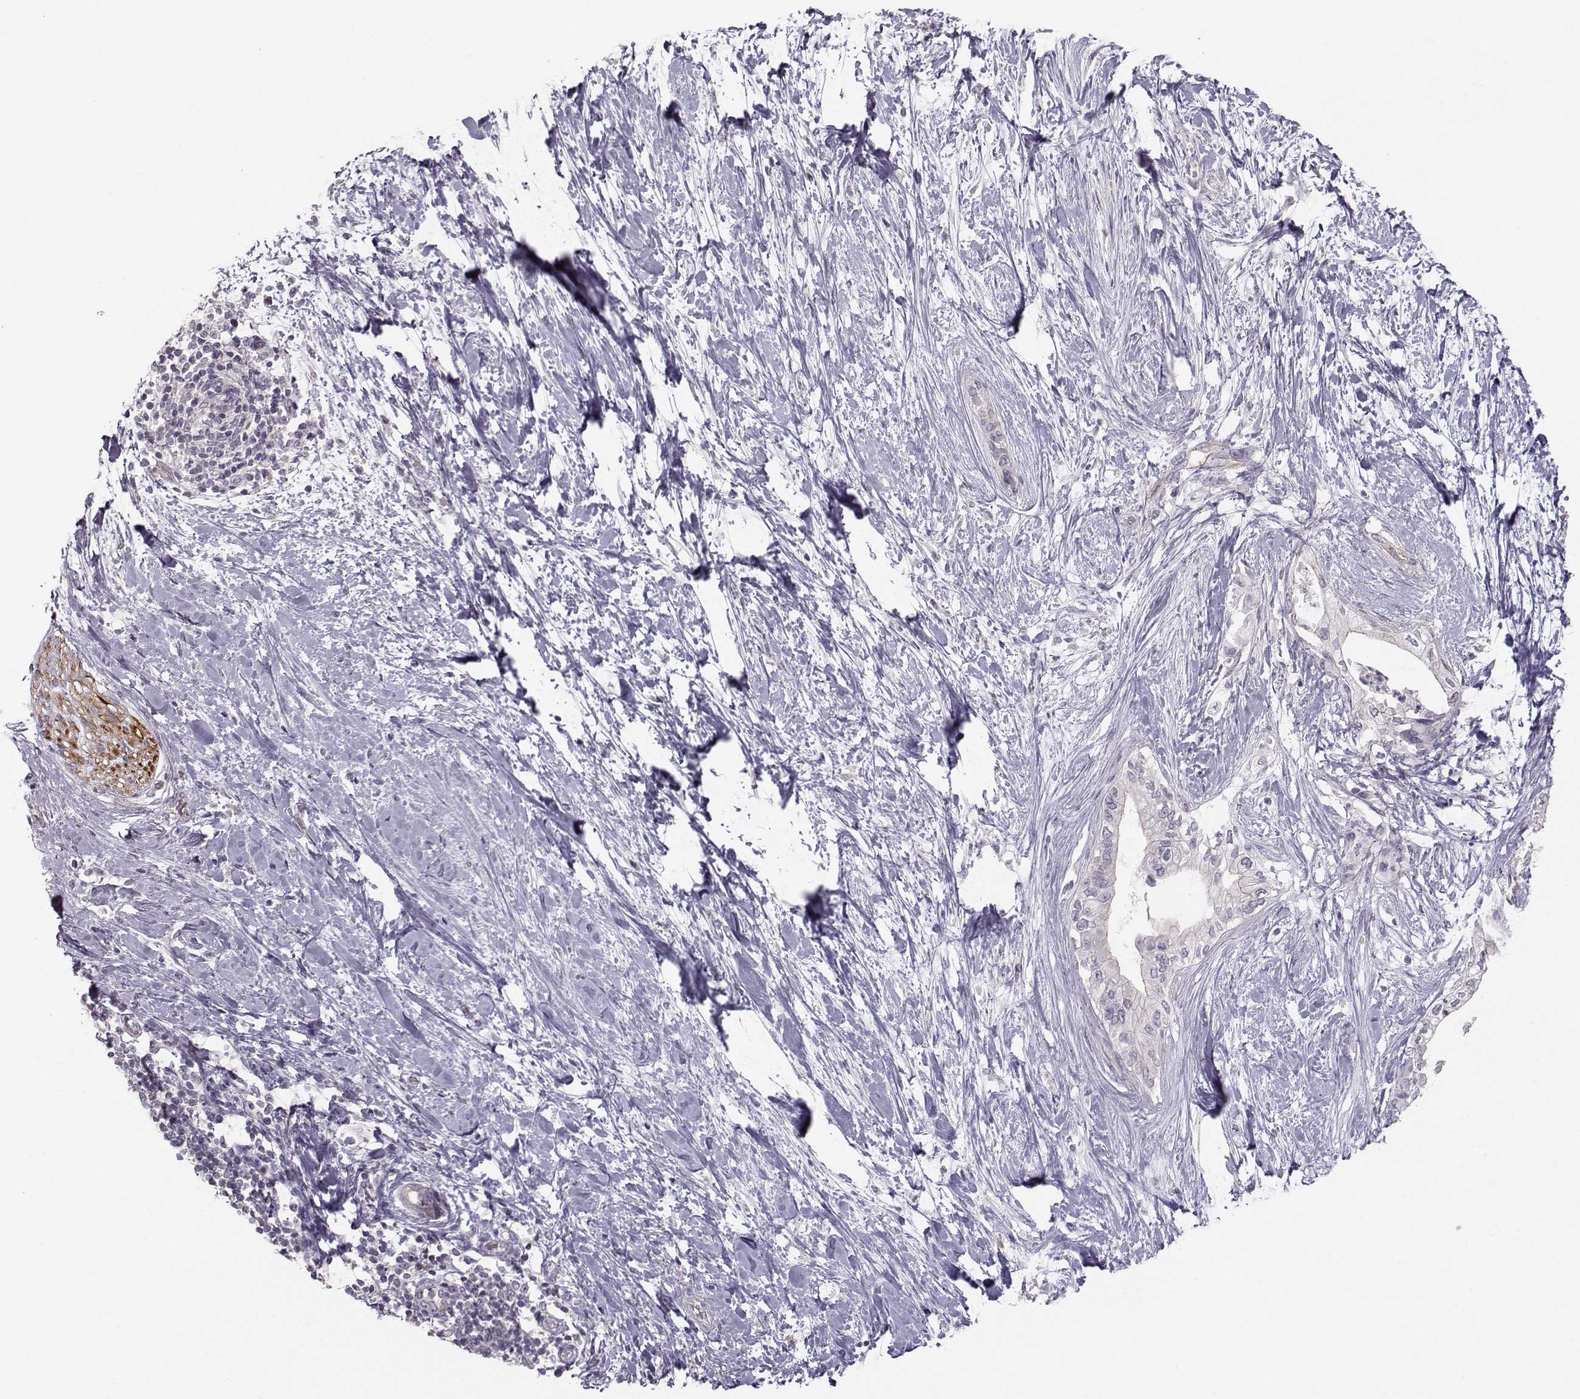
{"staining": {"intensity": "negative", "quantity": "none", "location": "none"}, "tissue": "pancreatic cancer", "cell_type": "Tumor cells", "image_type": "cancer", "snomed": [{"axis": "morphology", "description": "Normal tissue, NOS"}, {"axis": "morphology", "description": "Adenocarcinoma, NOS"}, {"axis": "topography", "description": "Pancreas"}, {"axis": "topography", "description": "Duodenum"}], "caption": "Human pancreatic adenocarcinoma stained for a protein using IHC demonstrates no expression in tumor cells.", "gene": "MAST1", "patient": {"sex": "female", "age": 60}}